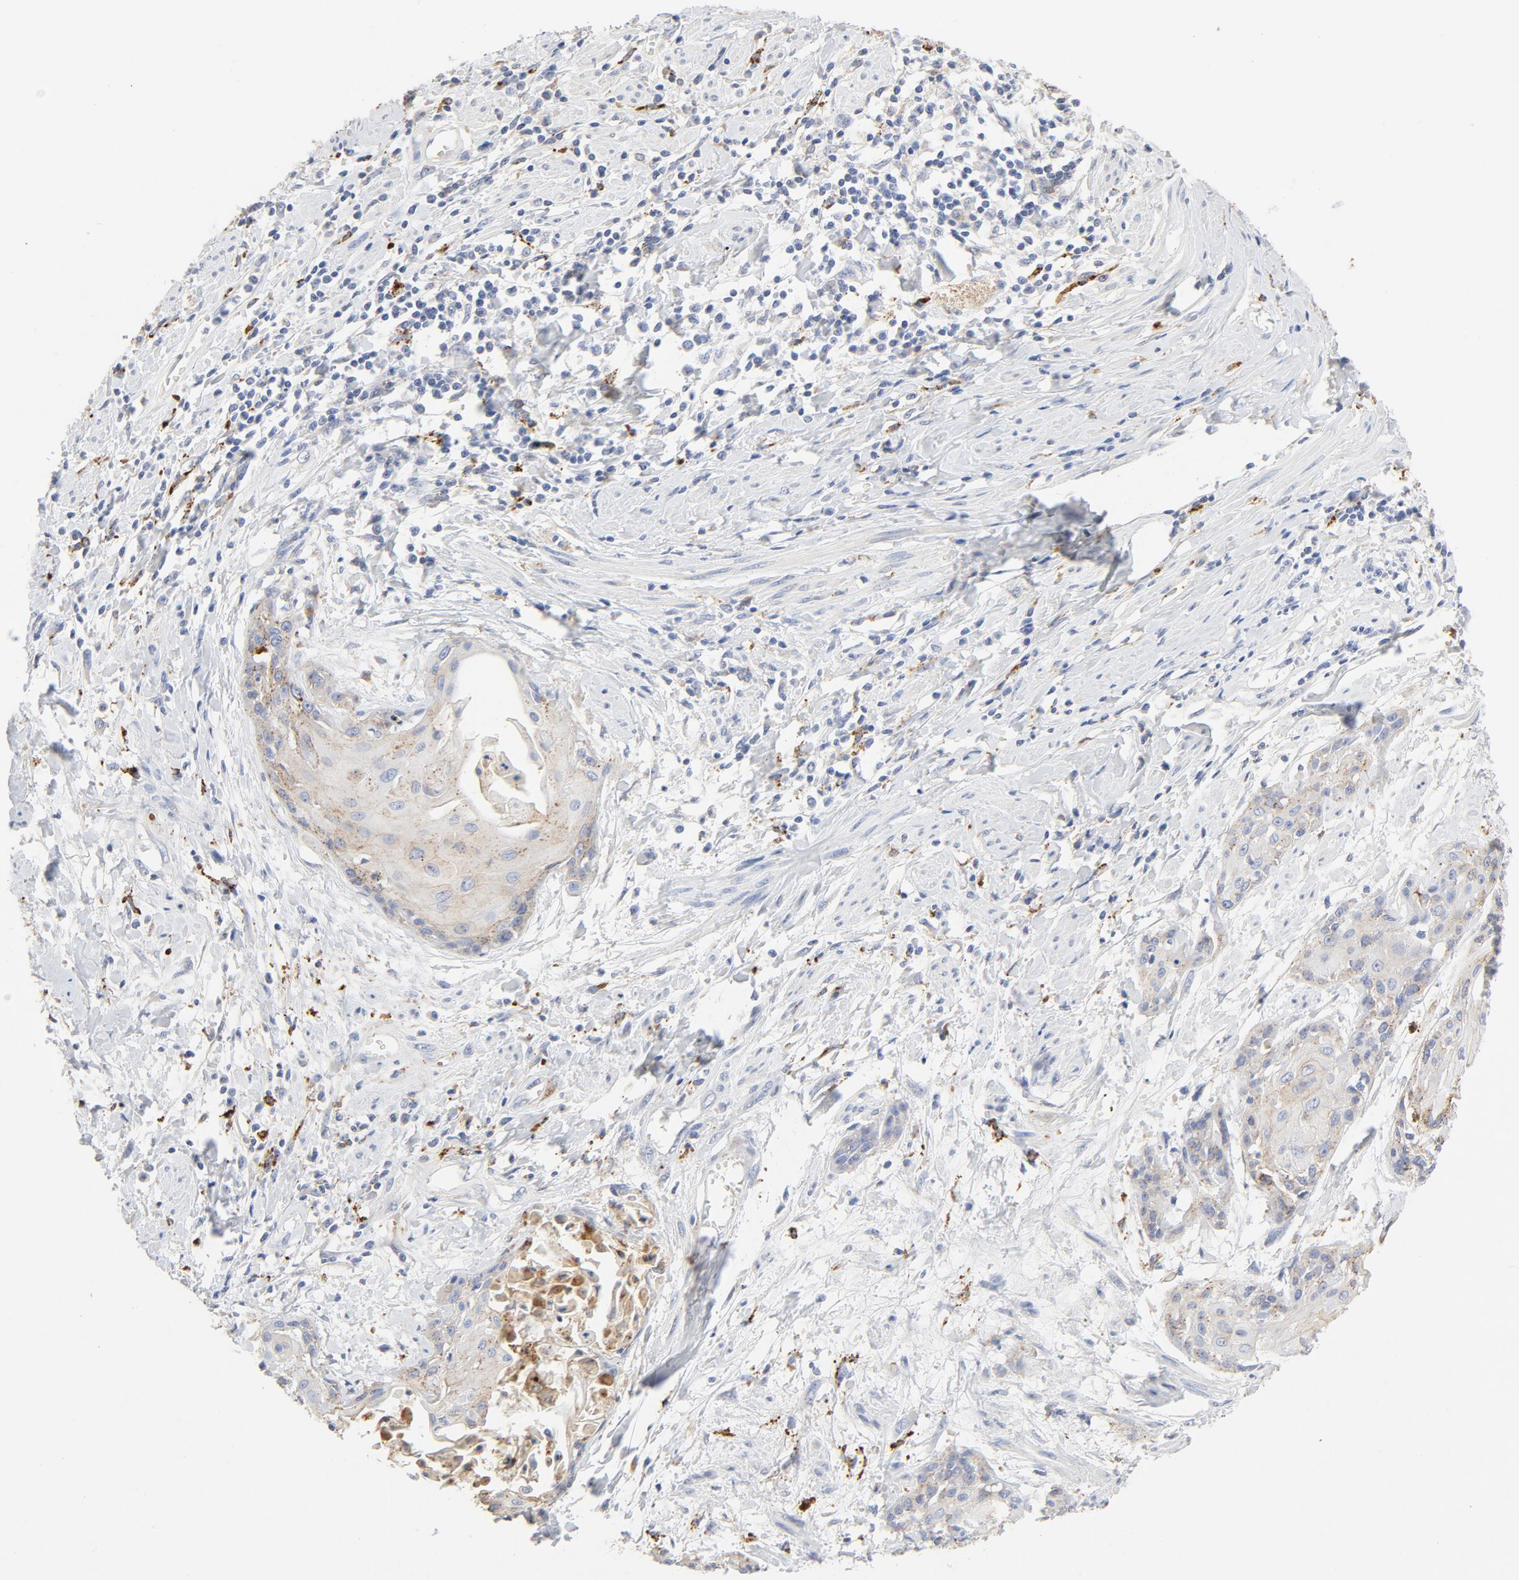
{"staining": {"intensity": "weak", "quantity": "<25%", "location": "cytoplasmic/membranous"}, "tissue": "cervical cancer", "cell_type": "Tumor cells", "image_type": "cancer", "snomed": [{"axis": "morphology", "description": "Squamous cell carcinoma, NOS"}, {"axis": "topography", "description": "Cervix"}], "caption": "This histopathology image is of cervical cancer (squamous cell carcinoma) stained with immunohistochemistry (IHC) to label a protein in brown with the nuclei are counter-stained blue. There is no positivity in tumor cells.", "gene": "MAGEB17", "patient": {"sex": "female", "age": 57}}